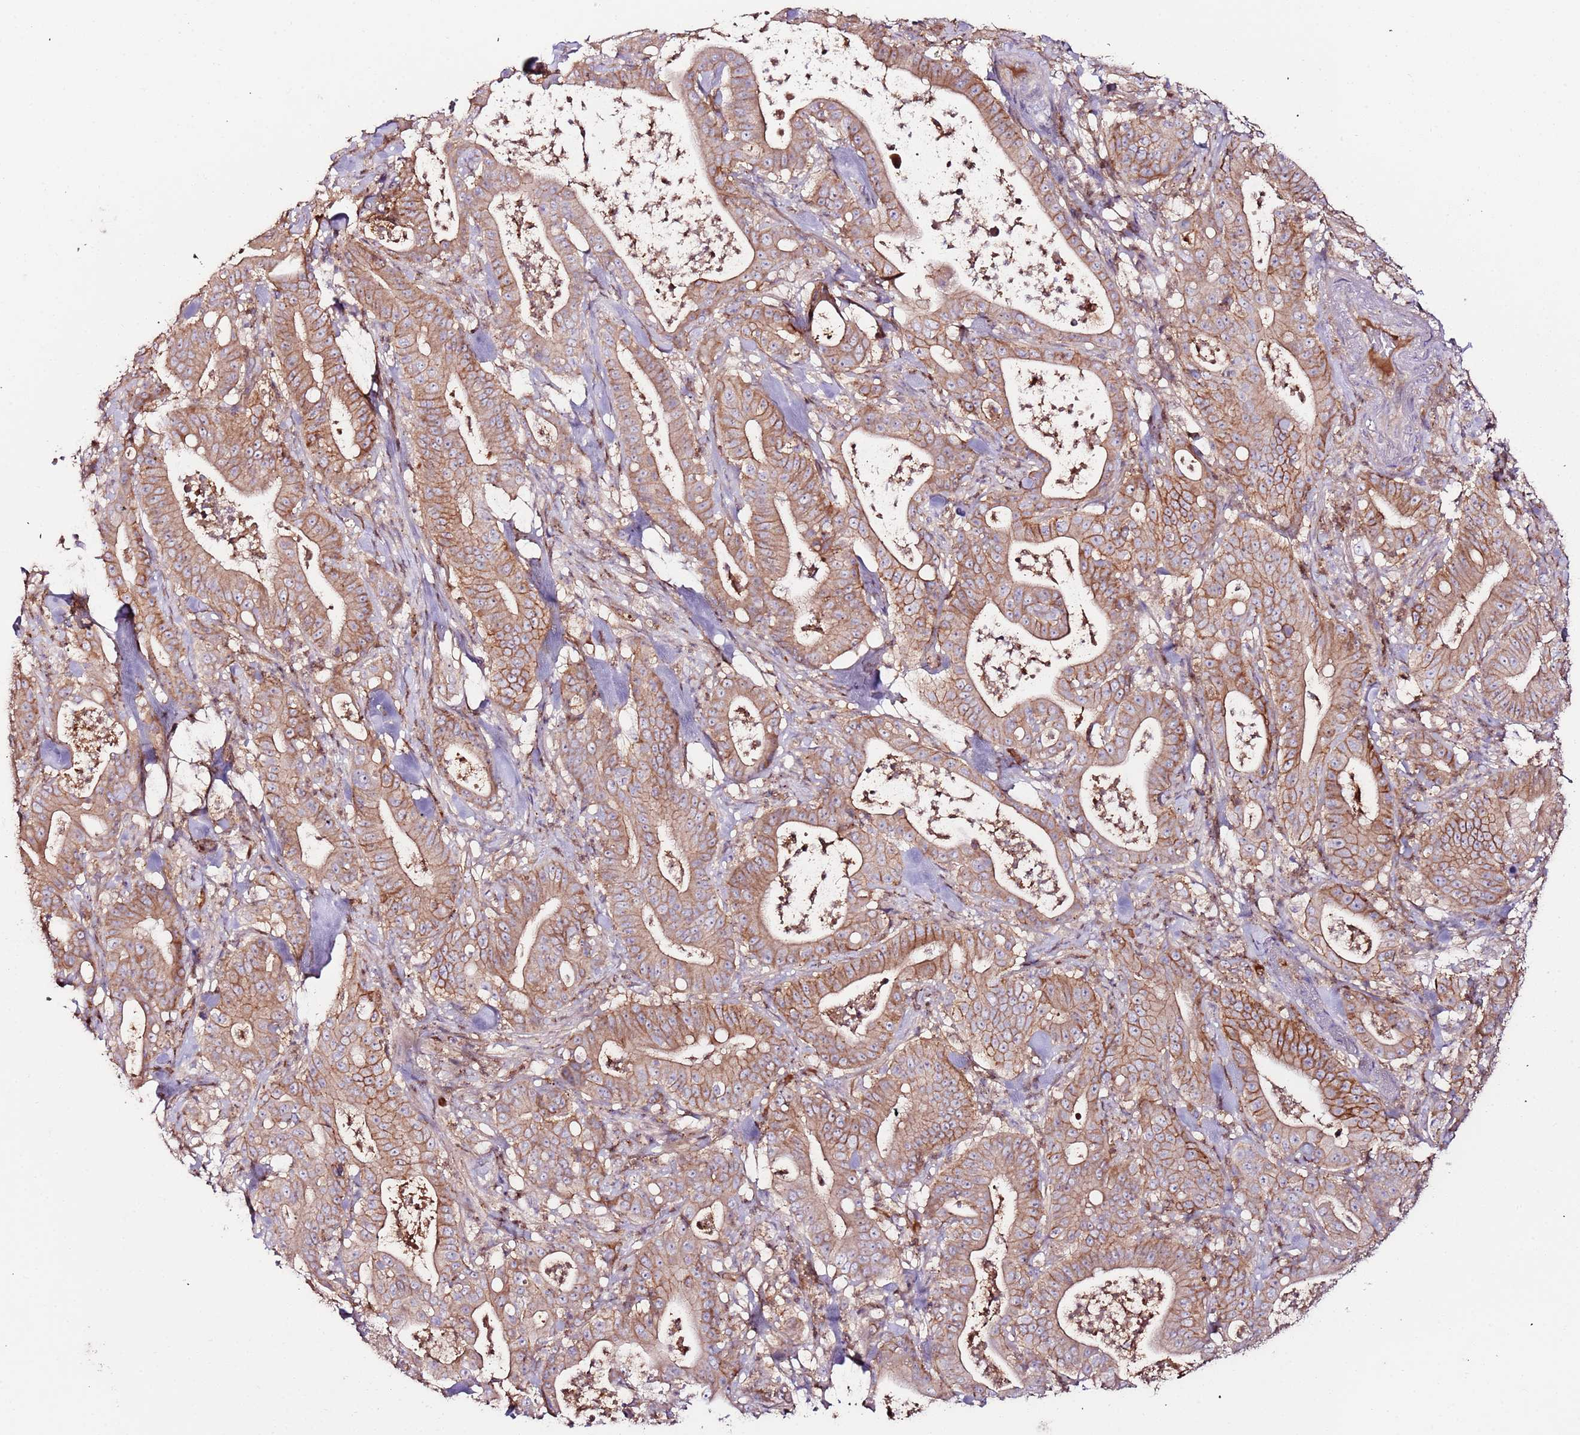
{"staining": {"intensity": "strong", "quantity": ">75%", "location": "cytoplasmic/membranous"}, "tissue": "pancreatic cancer", "cell_type": "Tumor cells", "image_type": "cancer", "snomed": [{"axis": "morphology", "description": "Adenocarcinoma, NOS"}, {"axis": "topography", "description": "Pancreas"}], "caption": "Immunohistochemical staining of pancreatic cancer (adenocarcinoma) displays high levels of strong cytoplasmic/membranous expression in approximately >75% of tumor cells.", "gene": "FLVCR1", "patient": {"sex": "male", "age": 71}}